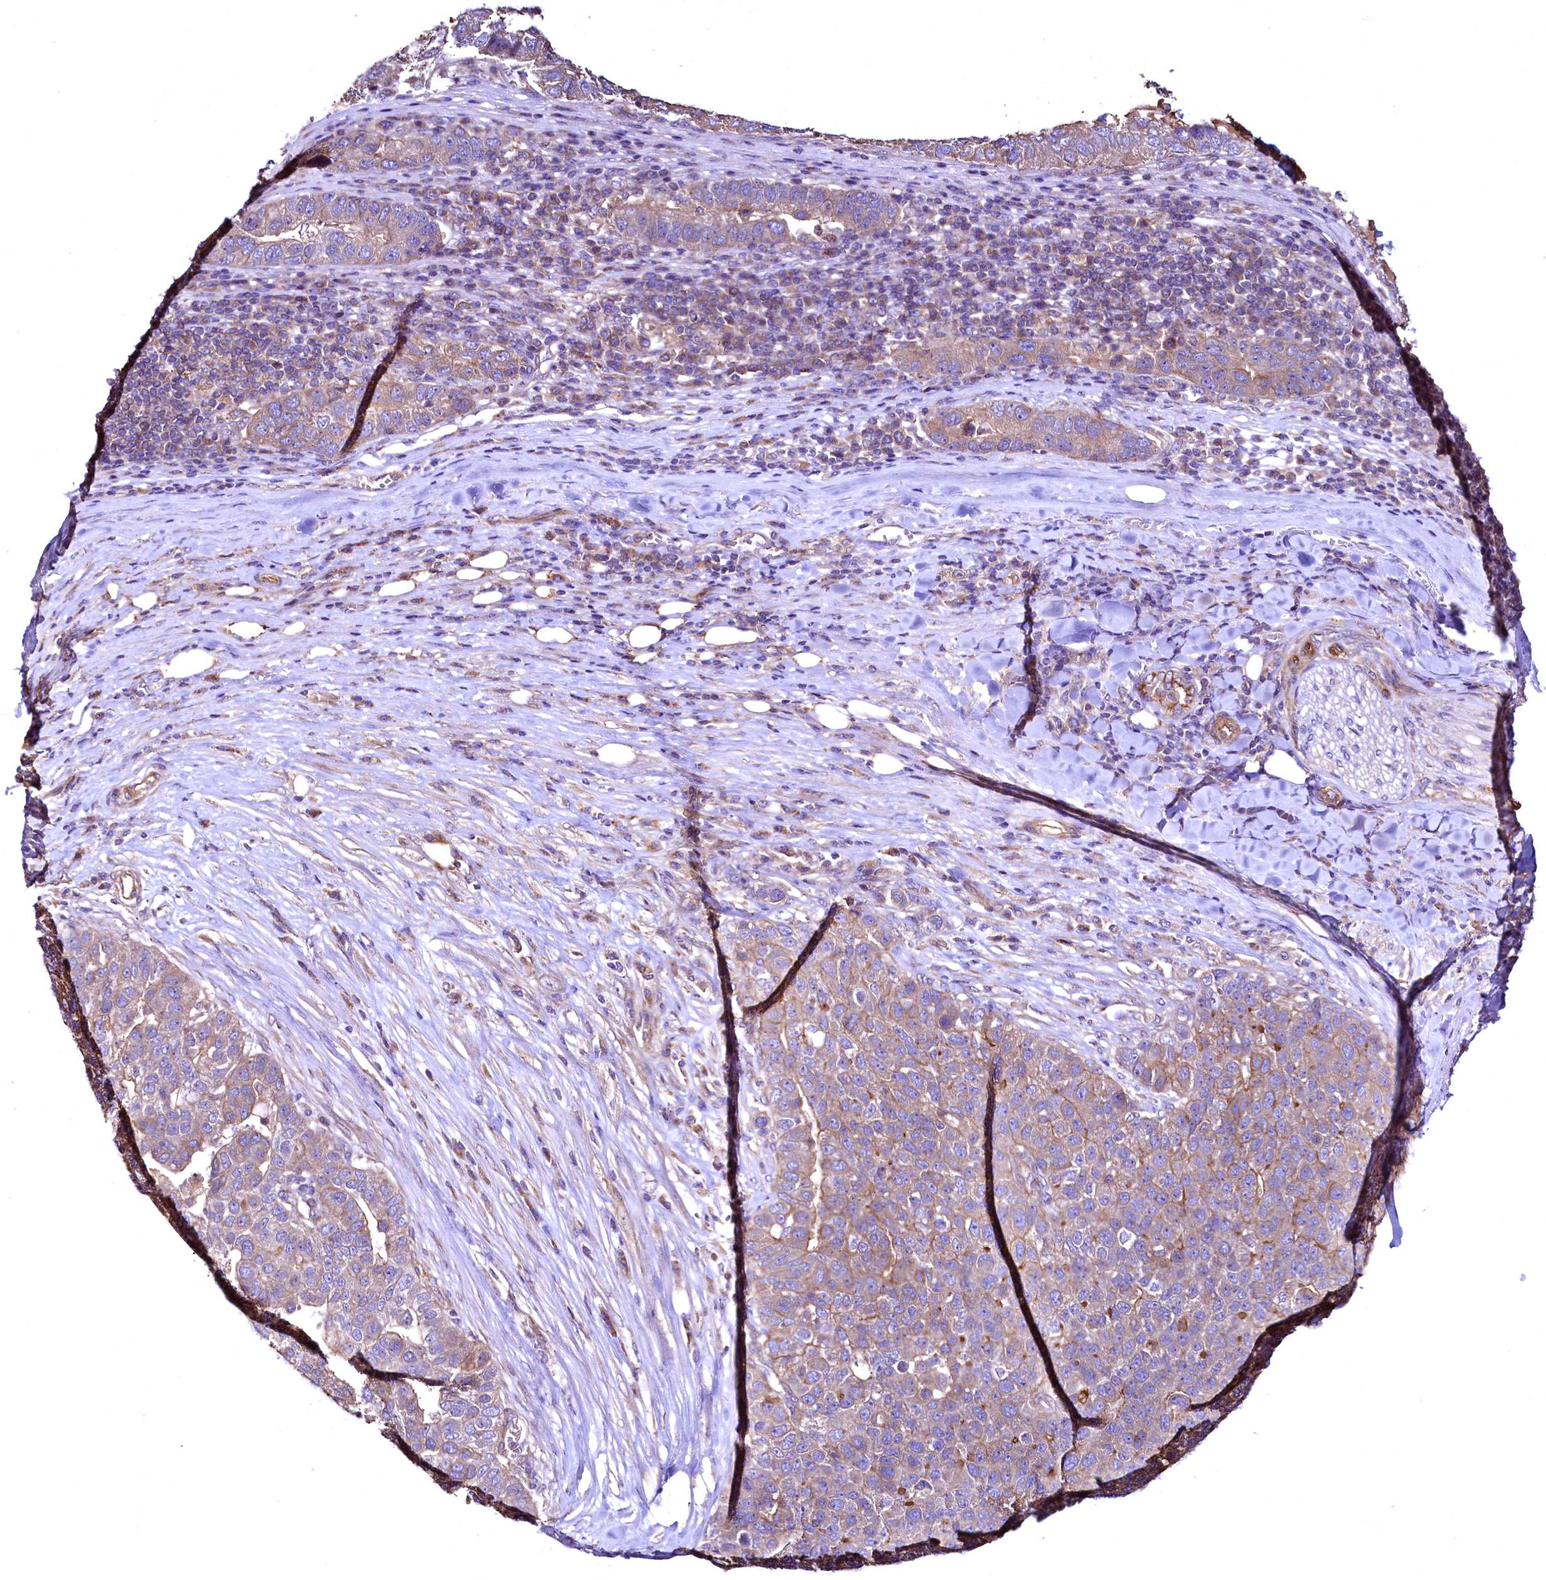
{"staining": {"intensity": "moderate", "quantity": ">75%", "location": "cytoplasmic/membranous"}, "tissue": "pancreatic cancer", "cell_type": "Tumor cells", "image_type": "cancer", "snomed": [{"axis": "morphology", "description": "Adenocarcinoma, NOS"}, {"axis": "topography", "description": "Pancreas"}], "caption": "Protein expression by IHC reveals moderate cytoplasmic/membranous expression in approximately >75% of tumor cells in adenocarcinoma (pancreatic). Ihc stains the protein in brown and the nuclei are stained blue.", "gene": "TBCEL", "patient": {"sex": "female", "age": 61}}